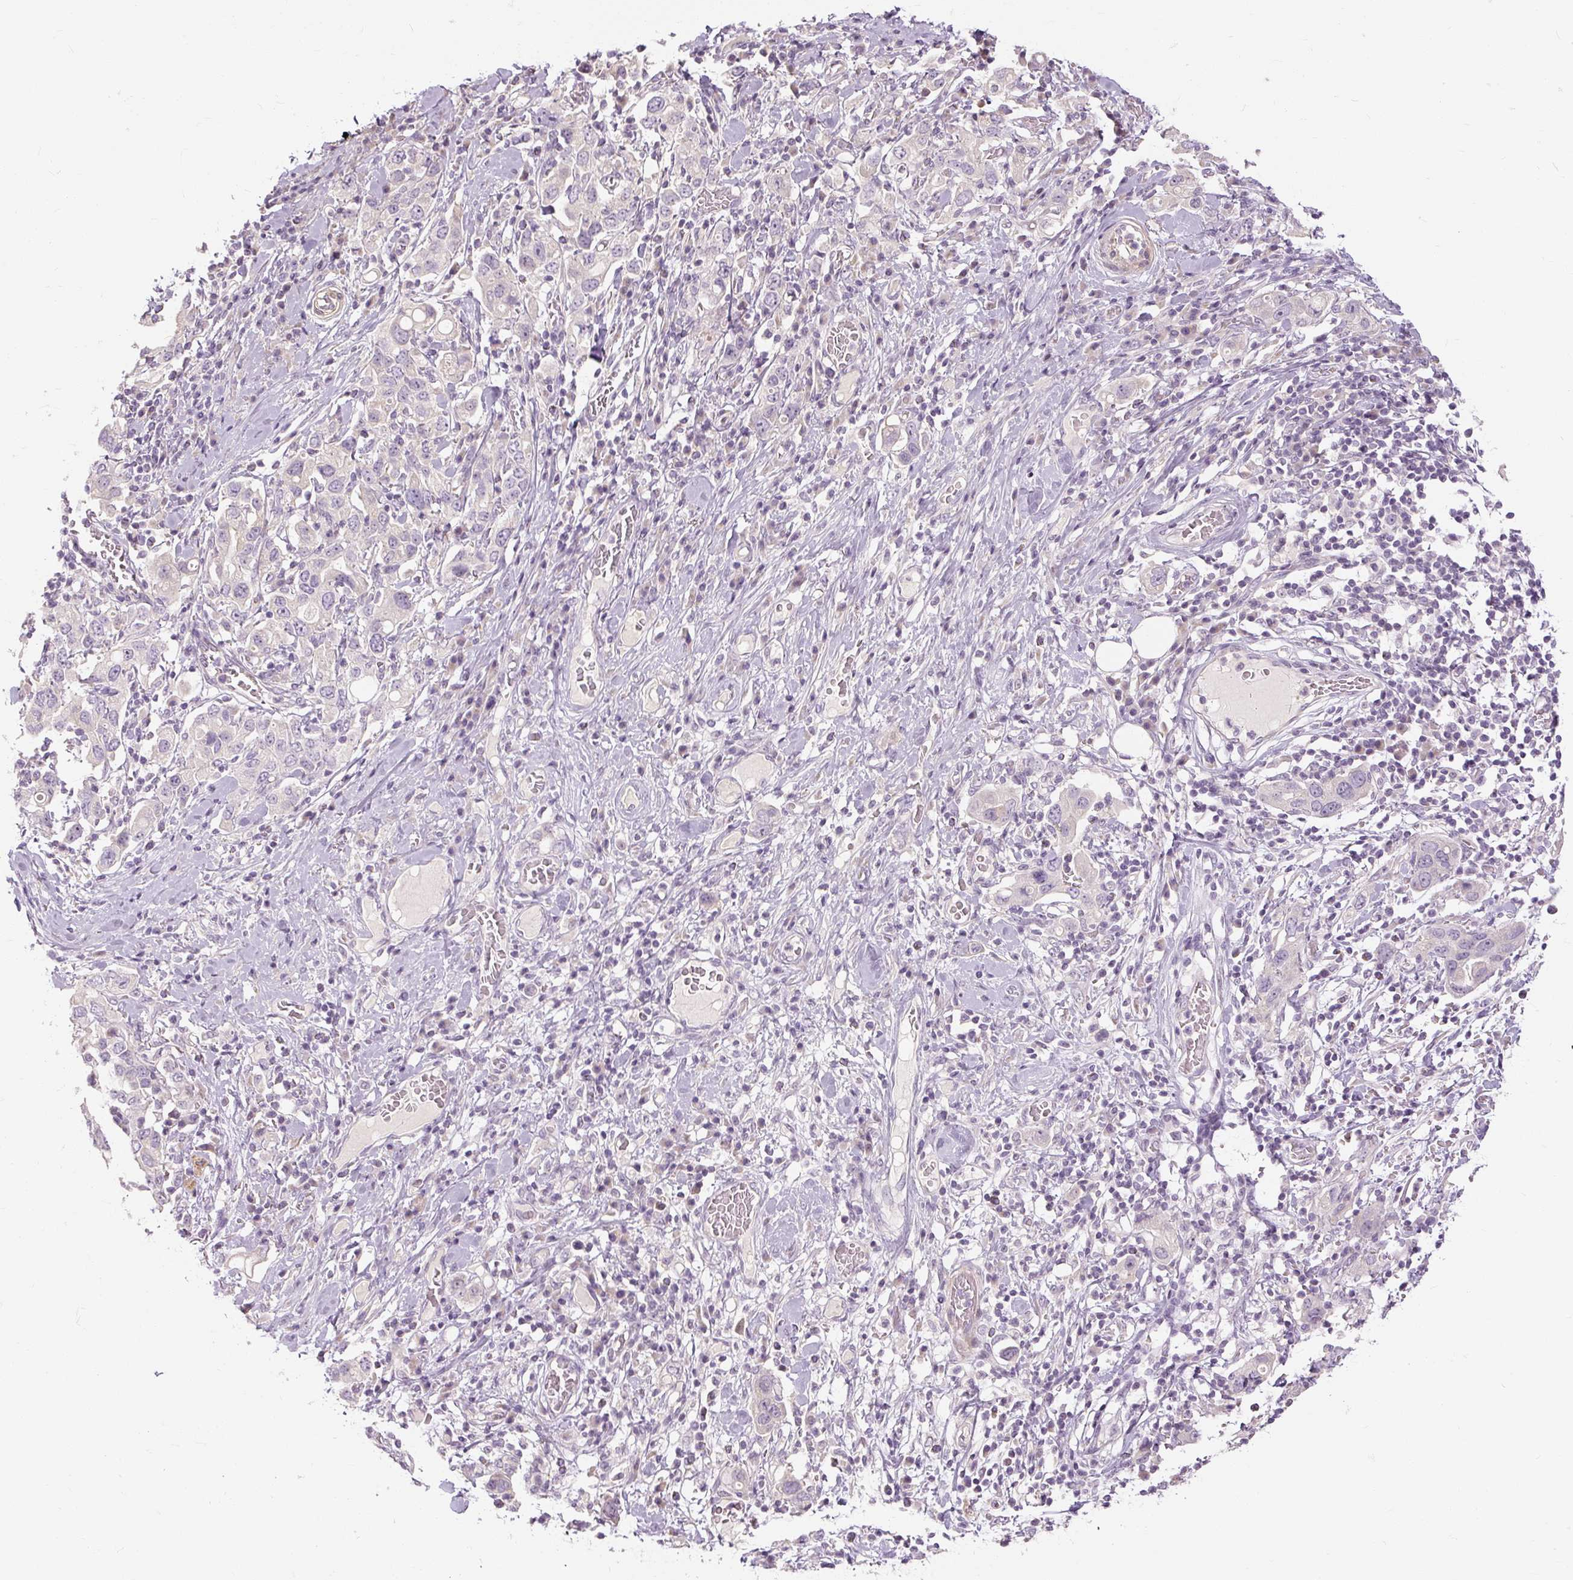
{"staining": {"intensity": "negative", "quantity": "none", "location": "none"}, "tissue": "stomach cancer", "cell_type": "Tumor cells", "image_type": "cancer", "snomed": [{"axis": "morphology", "description": "Adenocarcinoma, NOS"}, {"axis": "topography", "description": "Stomach, upper"}], "caption": "IHC image of adenocarcinoma (stomach) stained for a protein (brown), which displays no staining in tumor cells.", "gene": "CAPN3", "patient": {"sex": "male", "age": 62}}